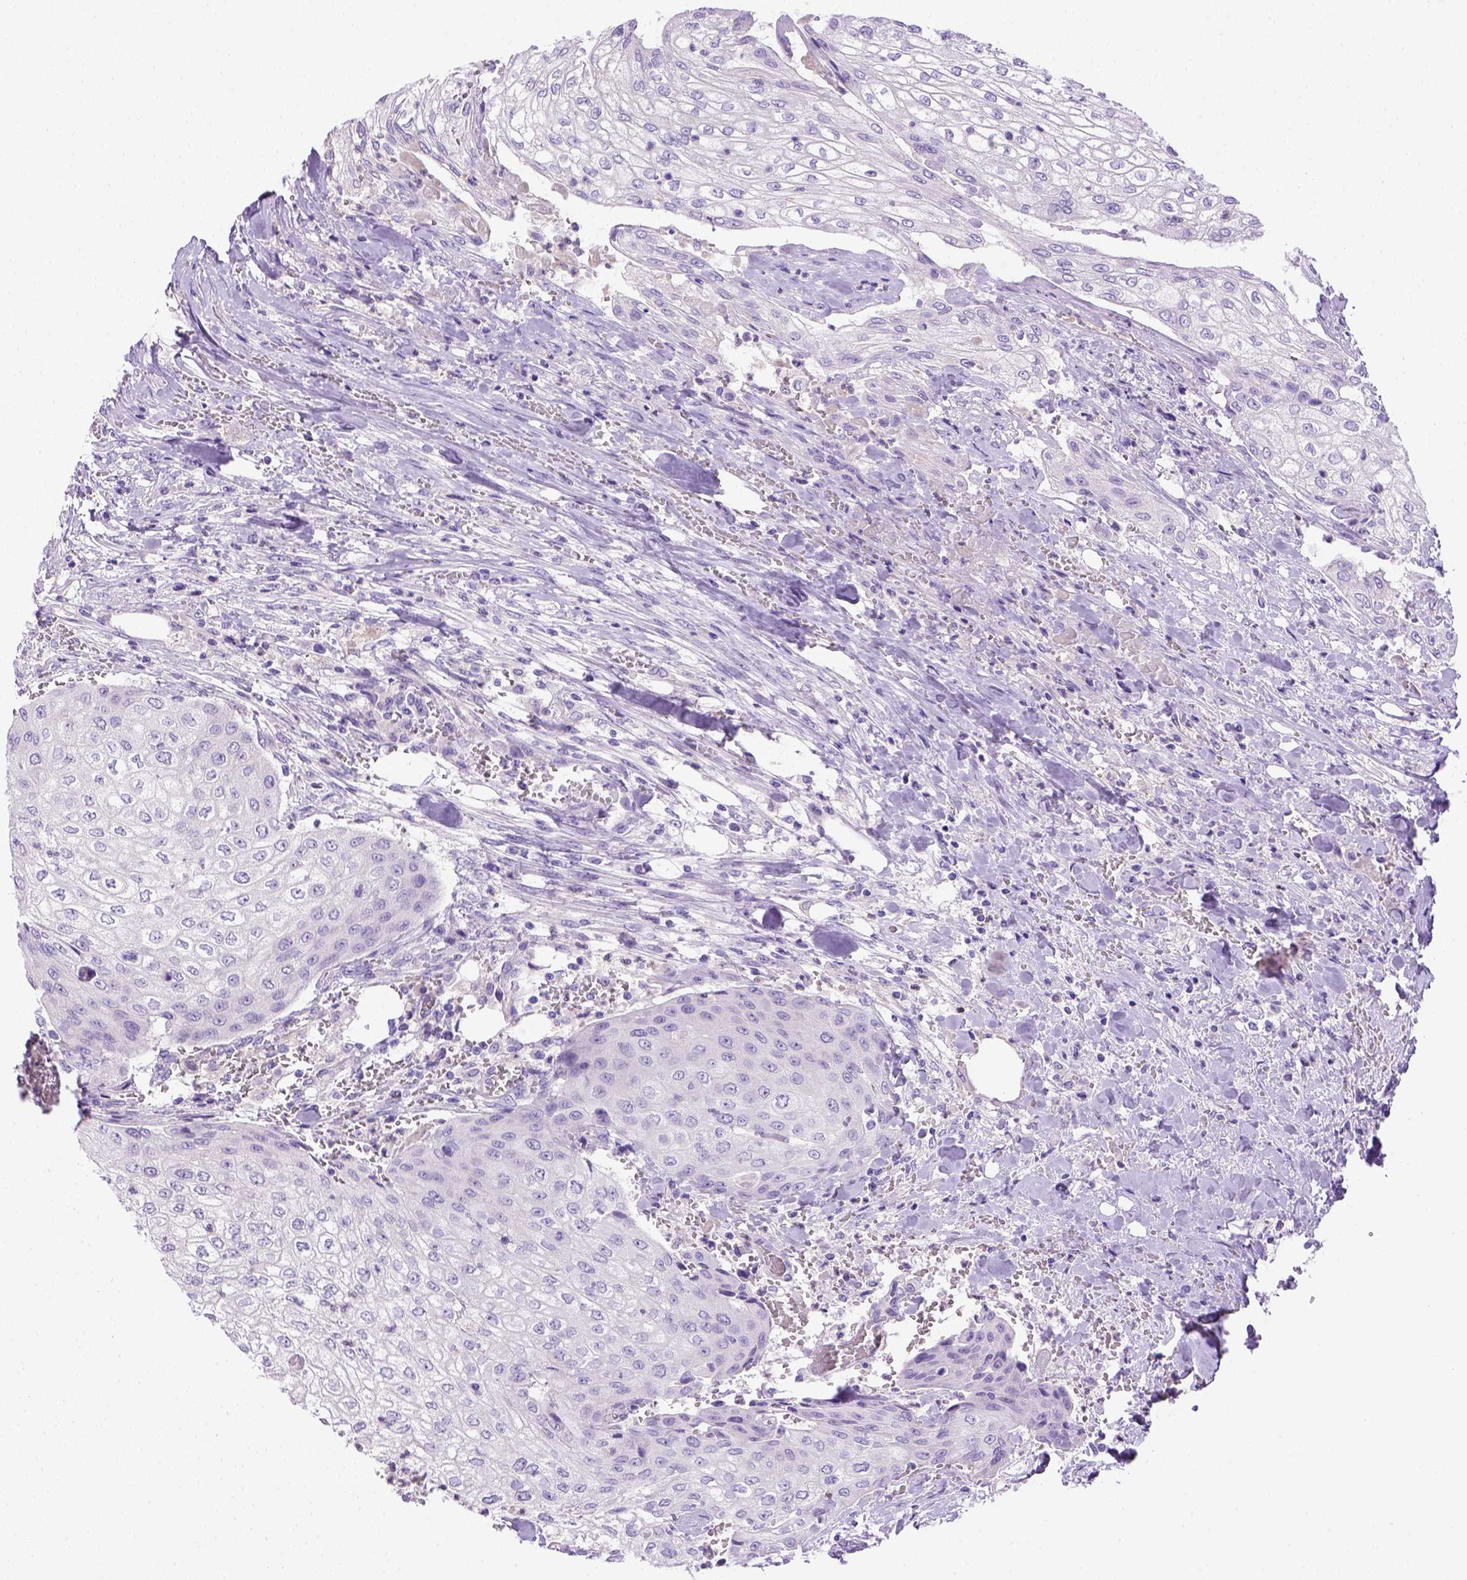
{"staining": {"intensity": "negative", "quantity": "none", "location": "none"}, "tissue": "urothelial cancer", "cell_type": "Tumor cells", "image_type": "cancer", "snomed": [{"axis": "morphology", "description": "Urothelial carcinoma, High grade"}, {"axis": "topography", "description": "Urinary bladder"}], "caption": "This is a image of immunohistochemistry staining of urothelial cancer, which shows no expression in tumor cells.", "gene": "BAAT", "patient": {"sex": "male", "age": 62}}